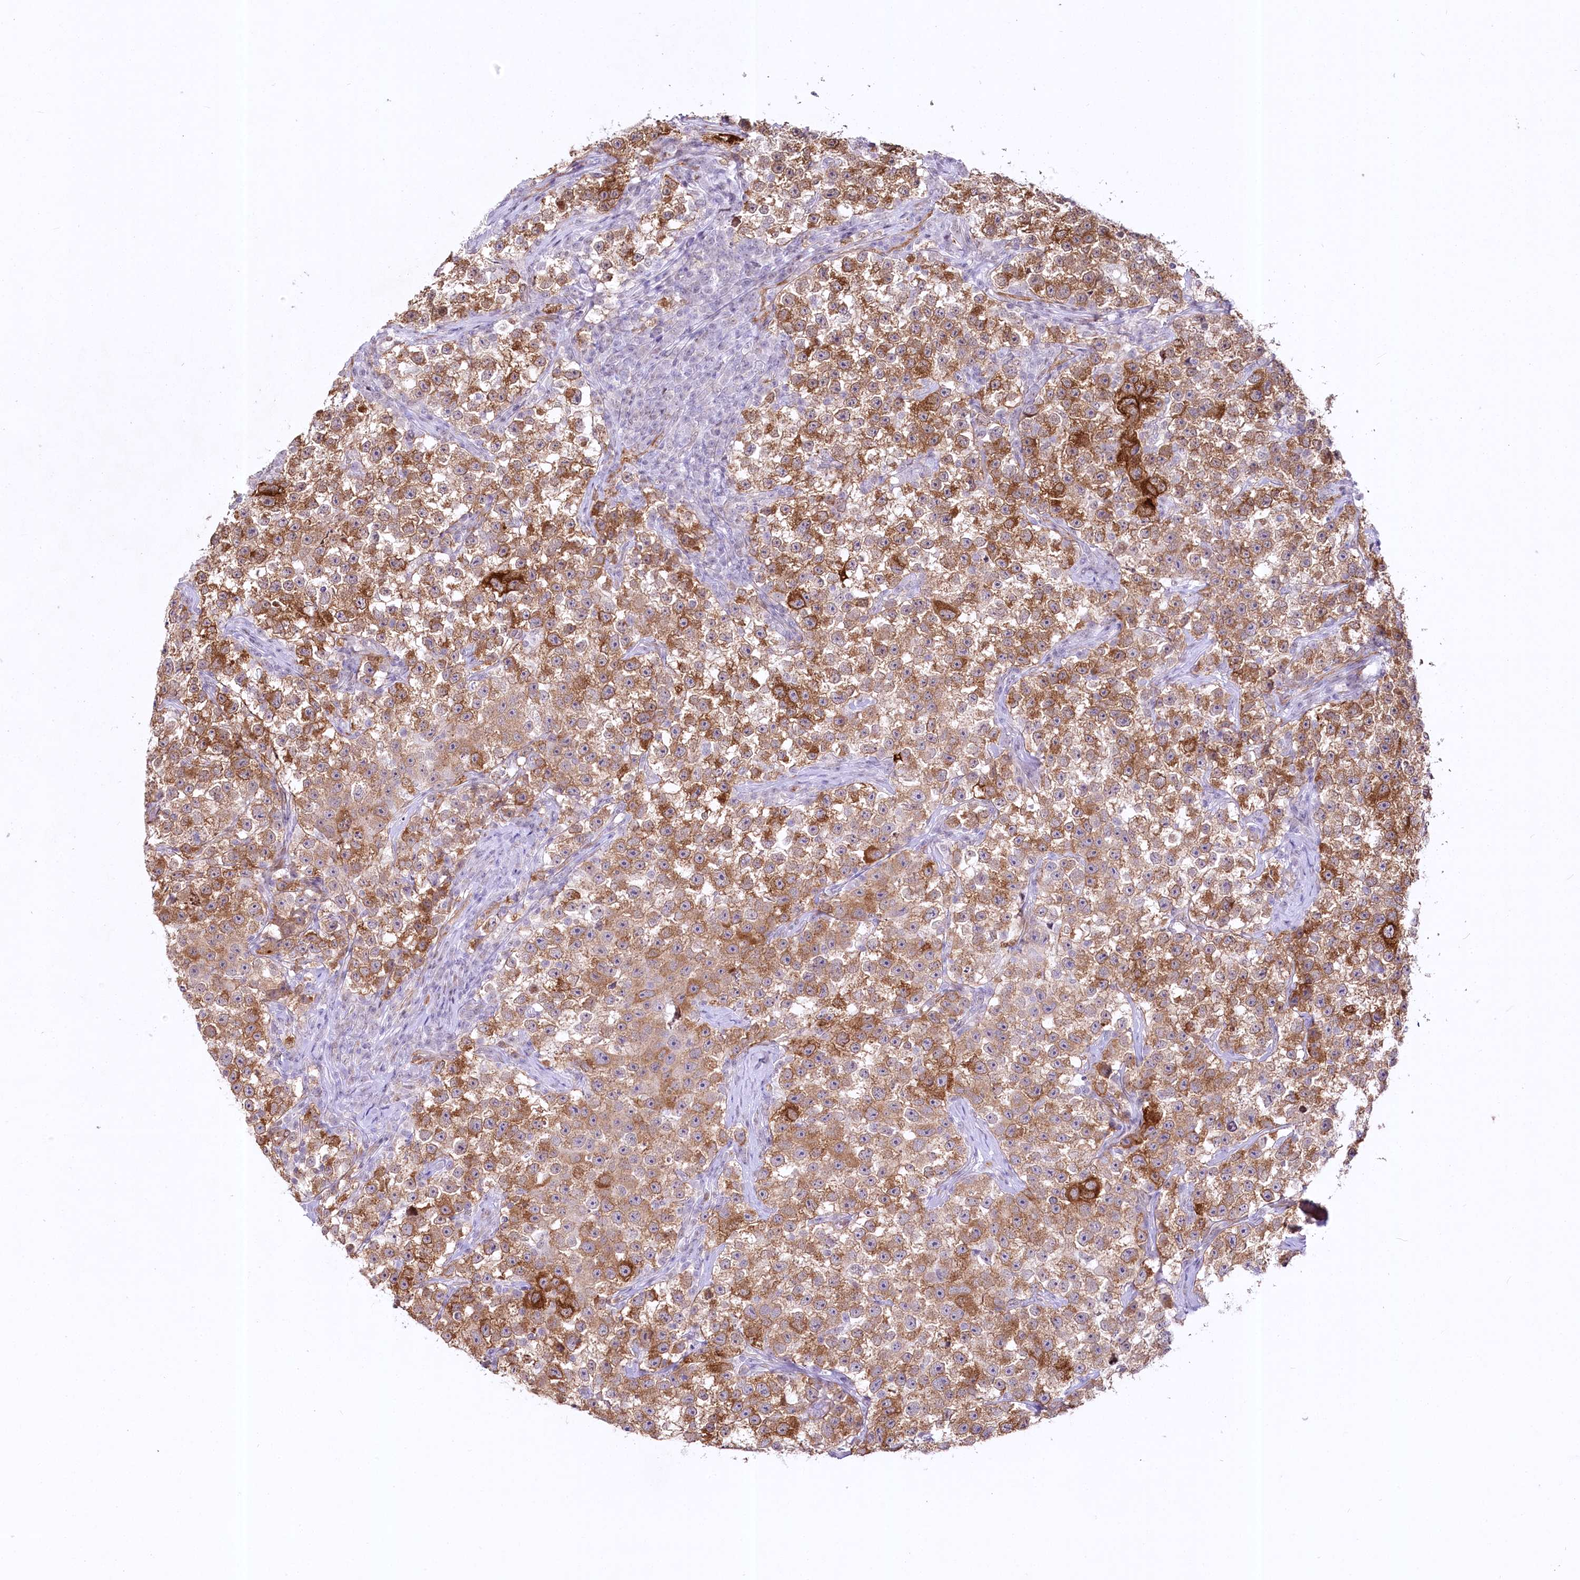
{"staining": {"intensity": "moderate", "quantity": ">75%", "location": "cytoplasmic/membranous"}, "tissue": "testis cancer", "cell_type": "Tumor cells", "image_type": "cancer", "snomed": [{"axis": "morphology", "description": "Seminoma, NOS"}, {"axis": "topography", "description": "Testis"}], "caption": "Immunohistochemistry micrograph of human testis seminoma stained for a protein (brown), which exhibits medium levels of moderate cytoplasmic/membranous positivity in approximately >75% of tumor cells.", "gene": "YBX3", "patient": {"sex": "male", "age": 22}}